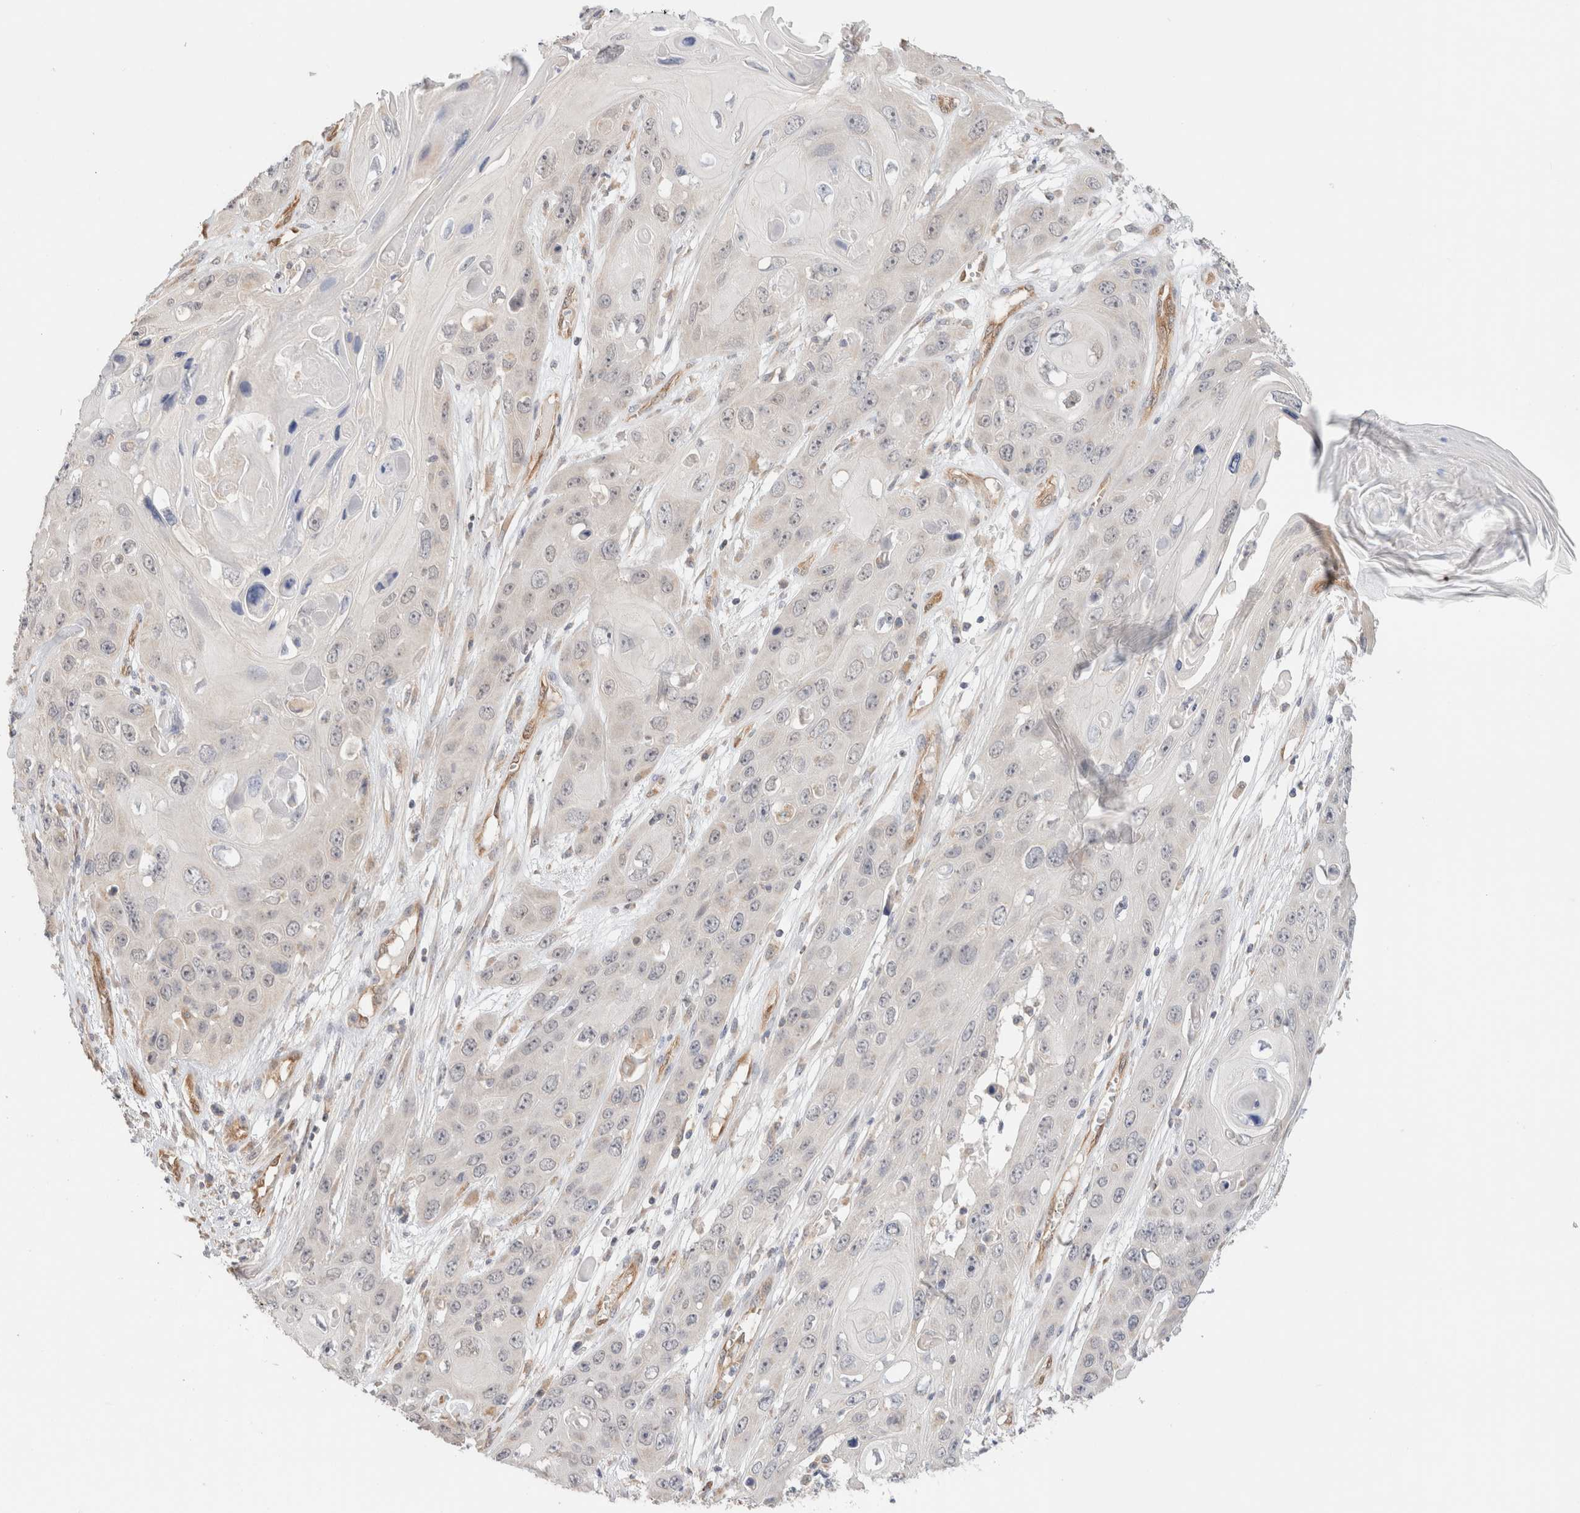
{"staining": {"intensity": "negative", "quantity": "none", "location": "none"}, "tissue": "skin cancer", "cell_type": "Tumor cells", "image_type": "cancer", "snomed": [{"axis": "morphology", "description": "Squamous cell carcinoma, NOS"}, {"axis": "topography", "description": "Skin"}], "caption": "The image displays no significant positivity in tumor cells of skin cancer.", "gene": "CA13", "patient": {"sex": "male", "age": 55}}